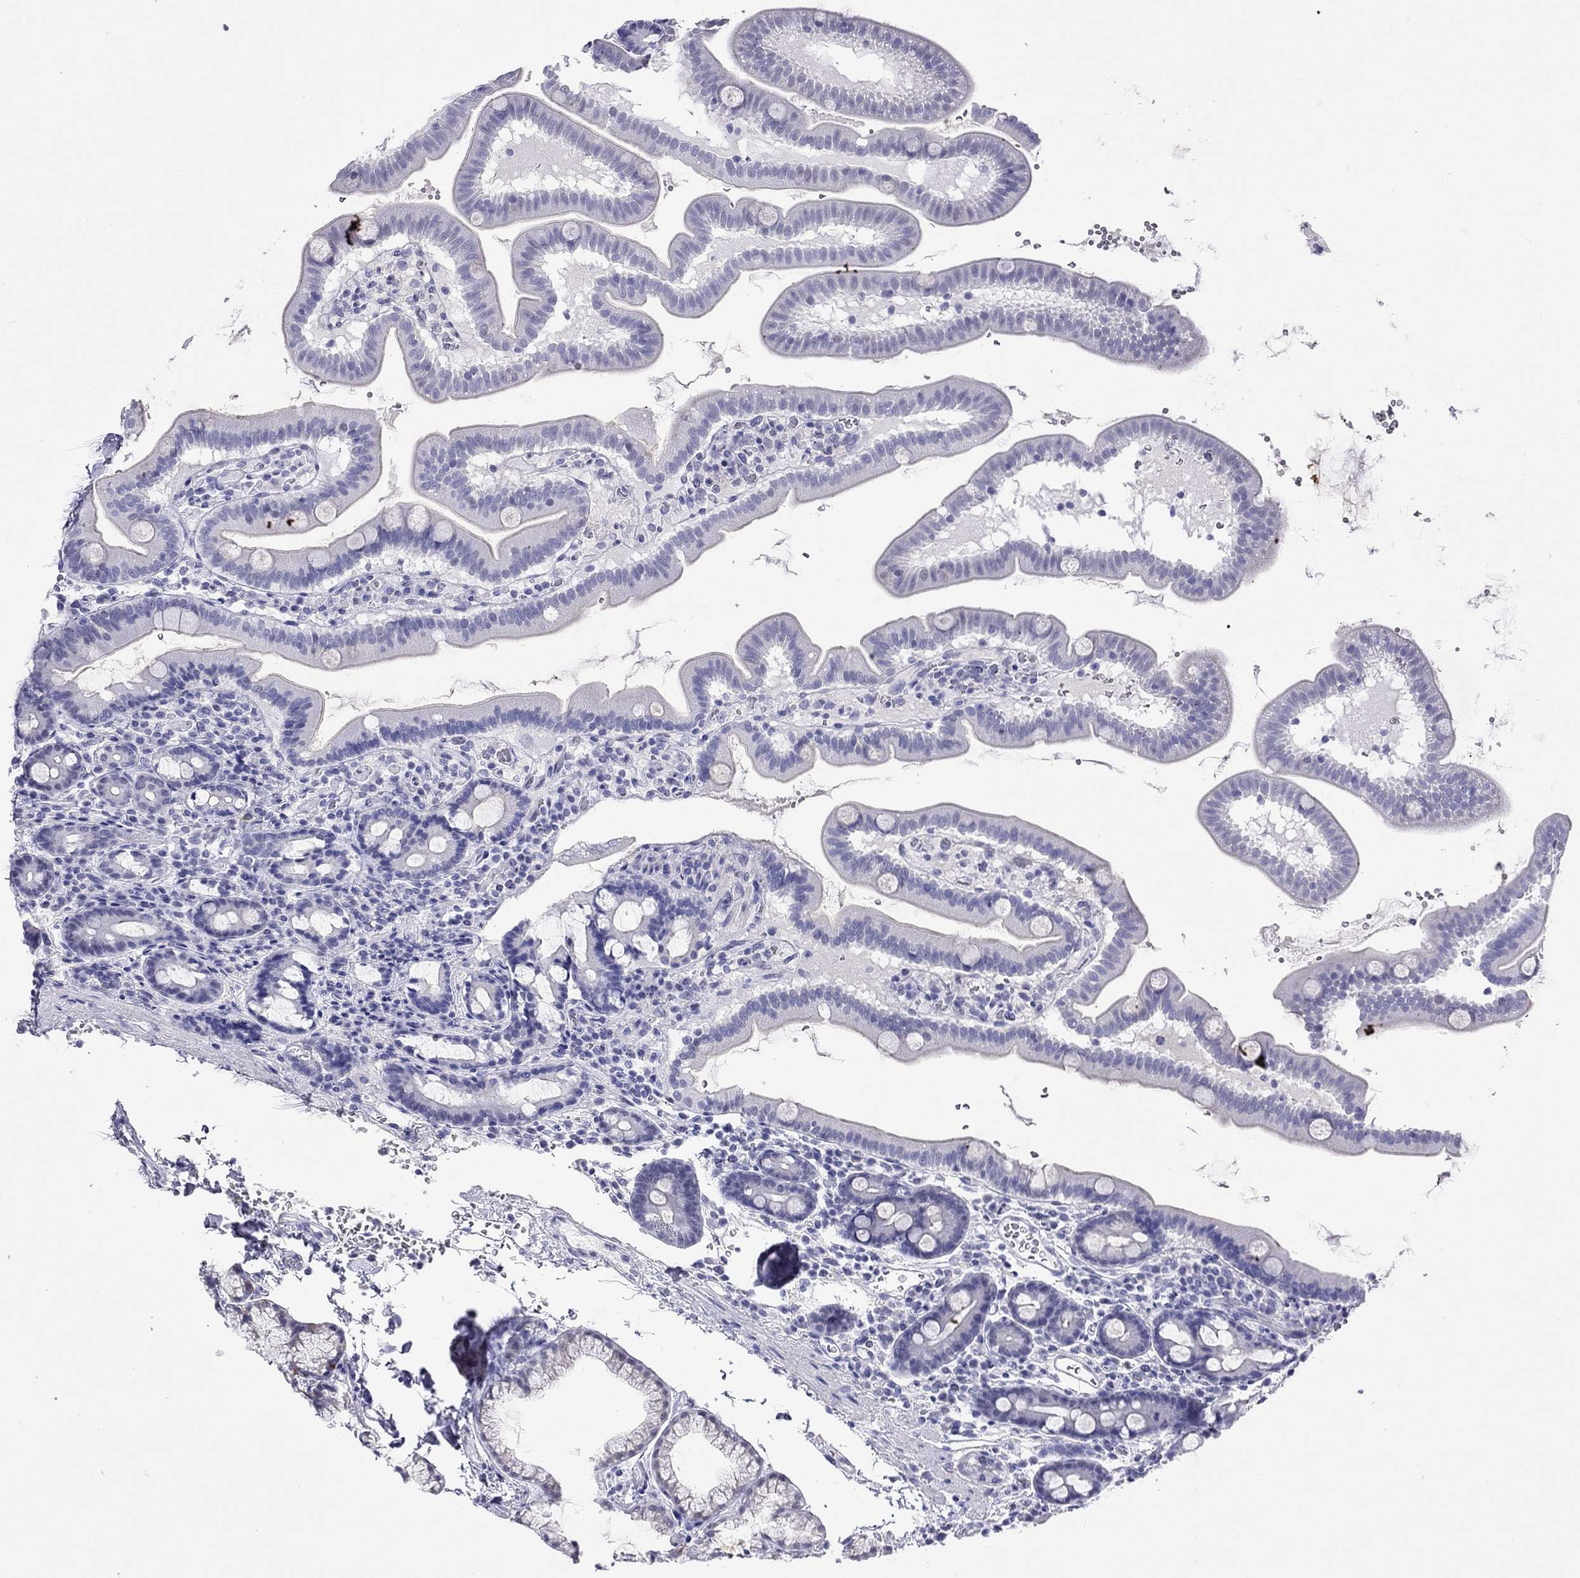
{"staining": {"intensity": "negative", "quantity": "none", "location": "none"}, "tissue": "duodenum", "cell_type": "Glandular cells", "image_type": "normal", "snomed": [{"axis": "morphology", "description": "Normal tissue, NOS"}, {"axis": "topography", "description": "Duodenum"}], "caption": "High power microscopy image of an immunohistochemistry micrograph of normal duodenum, revealing no significant positivity in glandular cells.", "gene": "SLC30A8", "patient": {"sex": "male", "age": 59}}